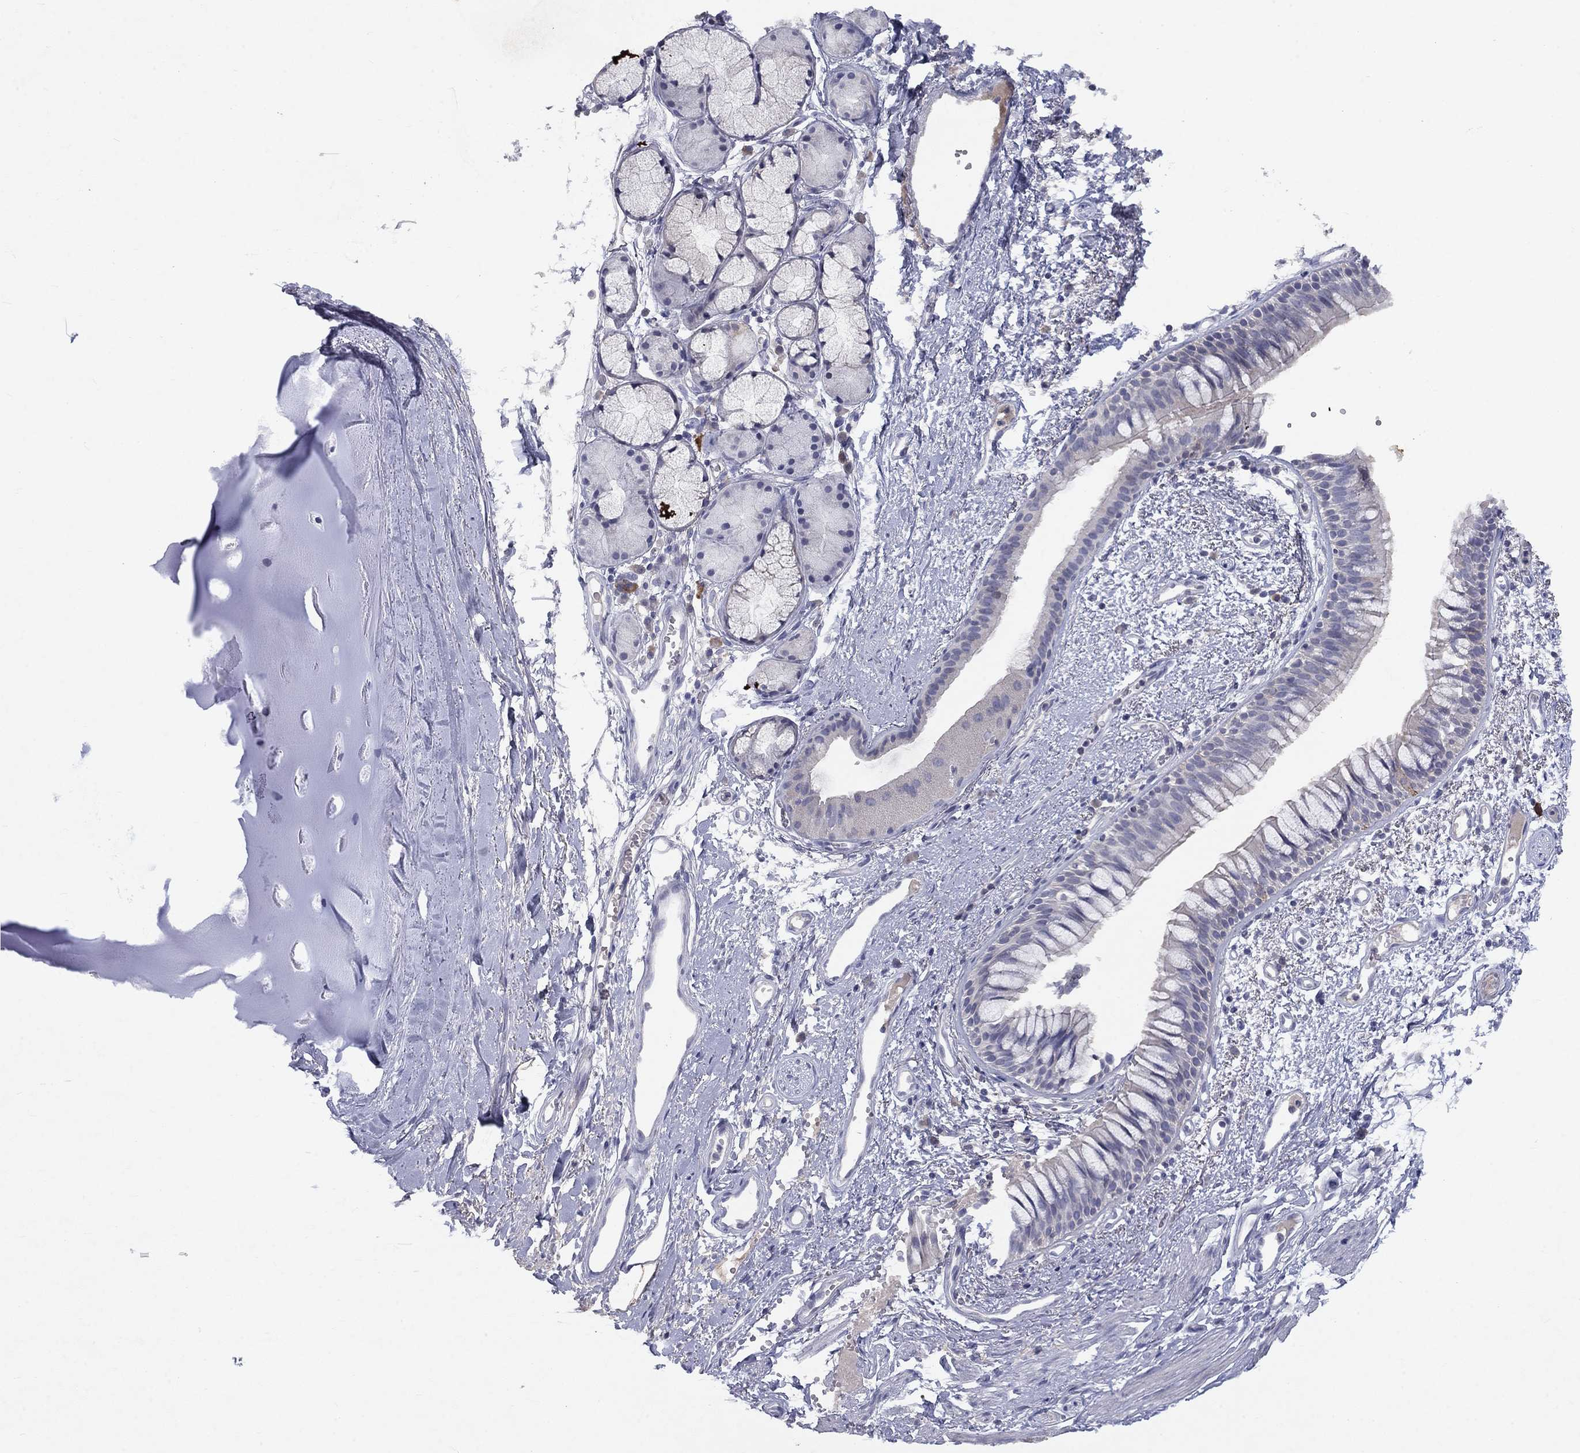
{"staining": {"intensity": "negative", "quantity": "none", "location": "none"}, "tissue": "bronchus", "cell_type": "Respiratory epithelial cells", "image_type": "normal", "snomed": [{"axis": "morphology", "description": "Normal tissue, NOS"}, {"axis": "topography", "description": "Cartilage tissue"}, {"axis": "topography", "description": "Bronchus"}], "caption": "A high-resolution histopathology image shows immunohistochemistry staining of unremarkable bronchus, which shows no significant staining in respiratory epithelial cells.", "gene": "CACNA1A", "patient": {"sex": "male", "age": 66}}